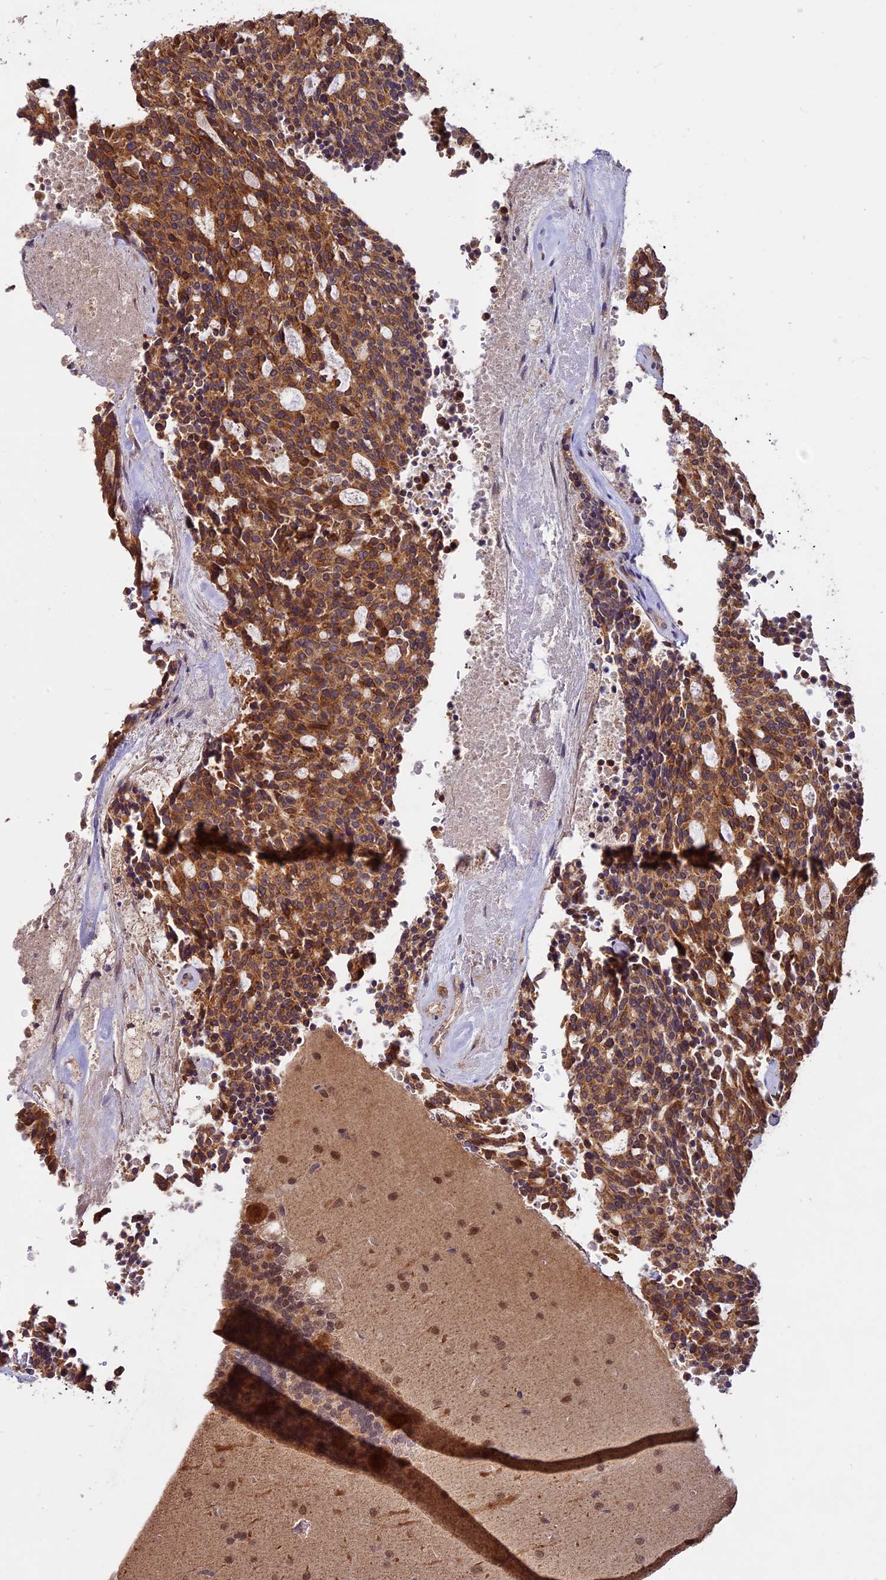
{"staining": {"intensity": "strong", "quantity": ">75%", "location": "cytoplasmic/membranous"}, "tissue": "carcinoid", "cell_type": "Tumor cells", "image_type": "cancer", "snomed": [{"axis": "morphology", "description": "Carcinoid, malignant, NOS"}, {"axis": "topography", "description": "Pancreas"}], "caption": "Immunohistochemistry (IHC) histopathology image of neoplastic tissue: human carcinoid stained using immunohistochemistry demonstrates high levels of strong protein expression localized specifically in the cytoplasmic/membranous of tumor cells, appearing as a cytoplasmic/membranous brown color.", "gene": "BCAS4", "patient": {"sex": "female", "age": 54}}